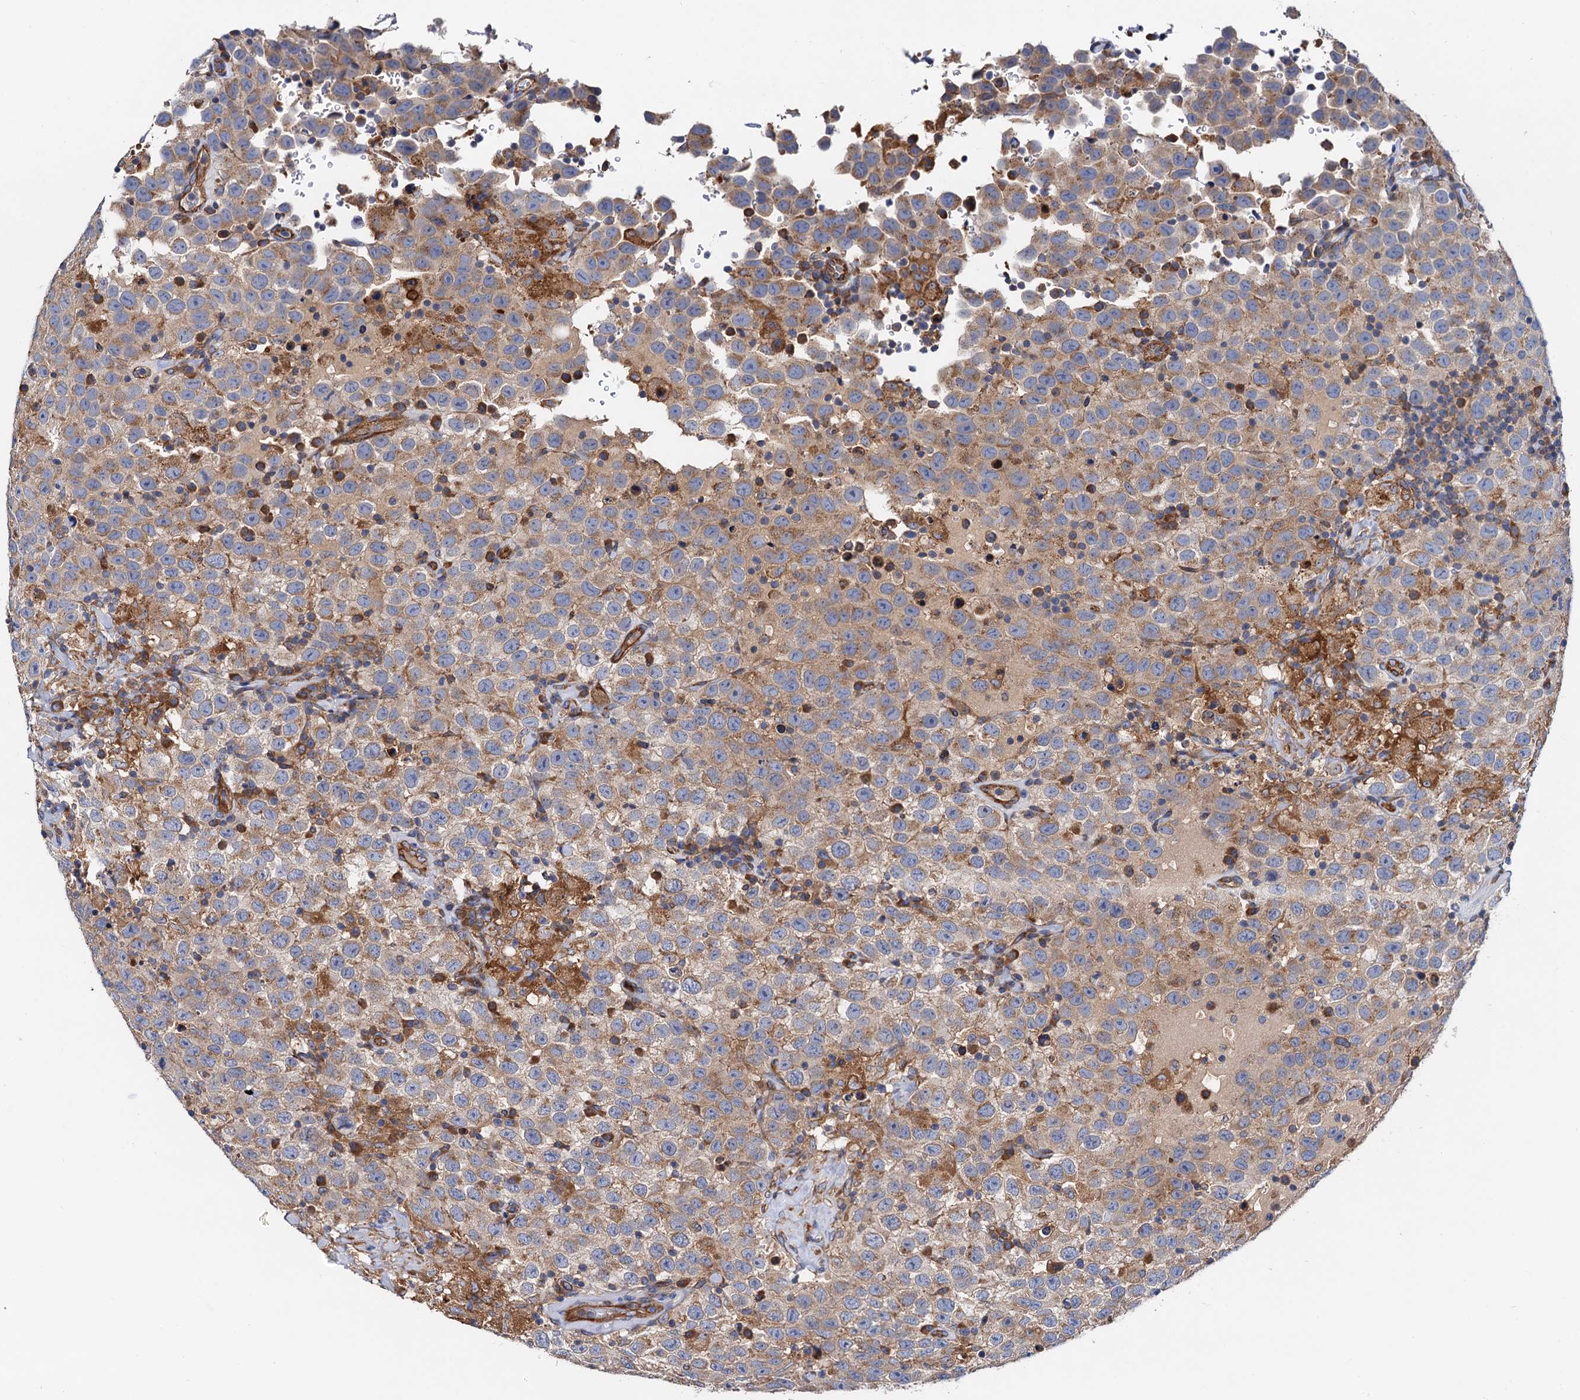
{"staining": {"intensity": "weak", "quantity": "25%-75%", "location": "cytoplasmic/membranous"}, "tissue": "testis cancer", "cell_type": "Tumor cells", "image_type": "cancer", "snomed": [{"axis": "morphology", "description": "Seminoma, NOS"}, {"axis": "topography", "description": "Testis"}], "caption": "A micrograph of testis cancer (seminoma) stained for a protein shows weak cytoplasmic/membranous brown staining in tumor cells.", "gene": "MRPL48", "patient": {"sex": "male", "age": 41}}